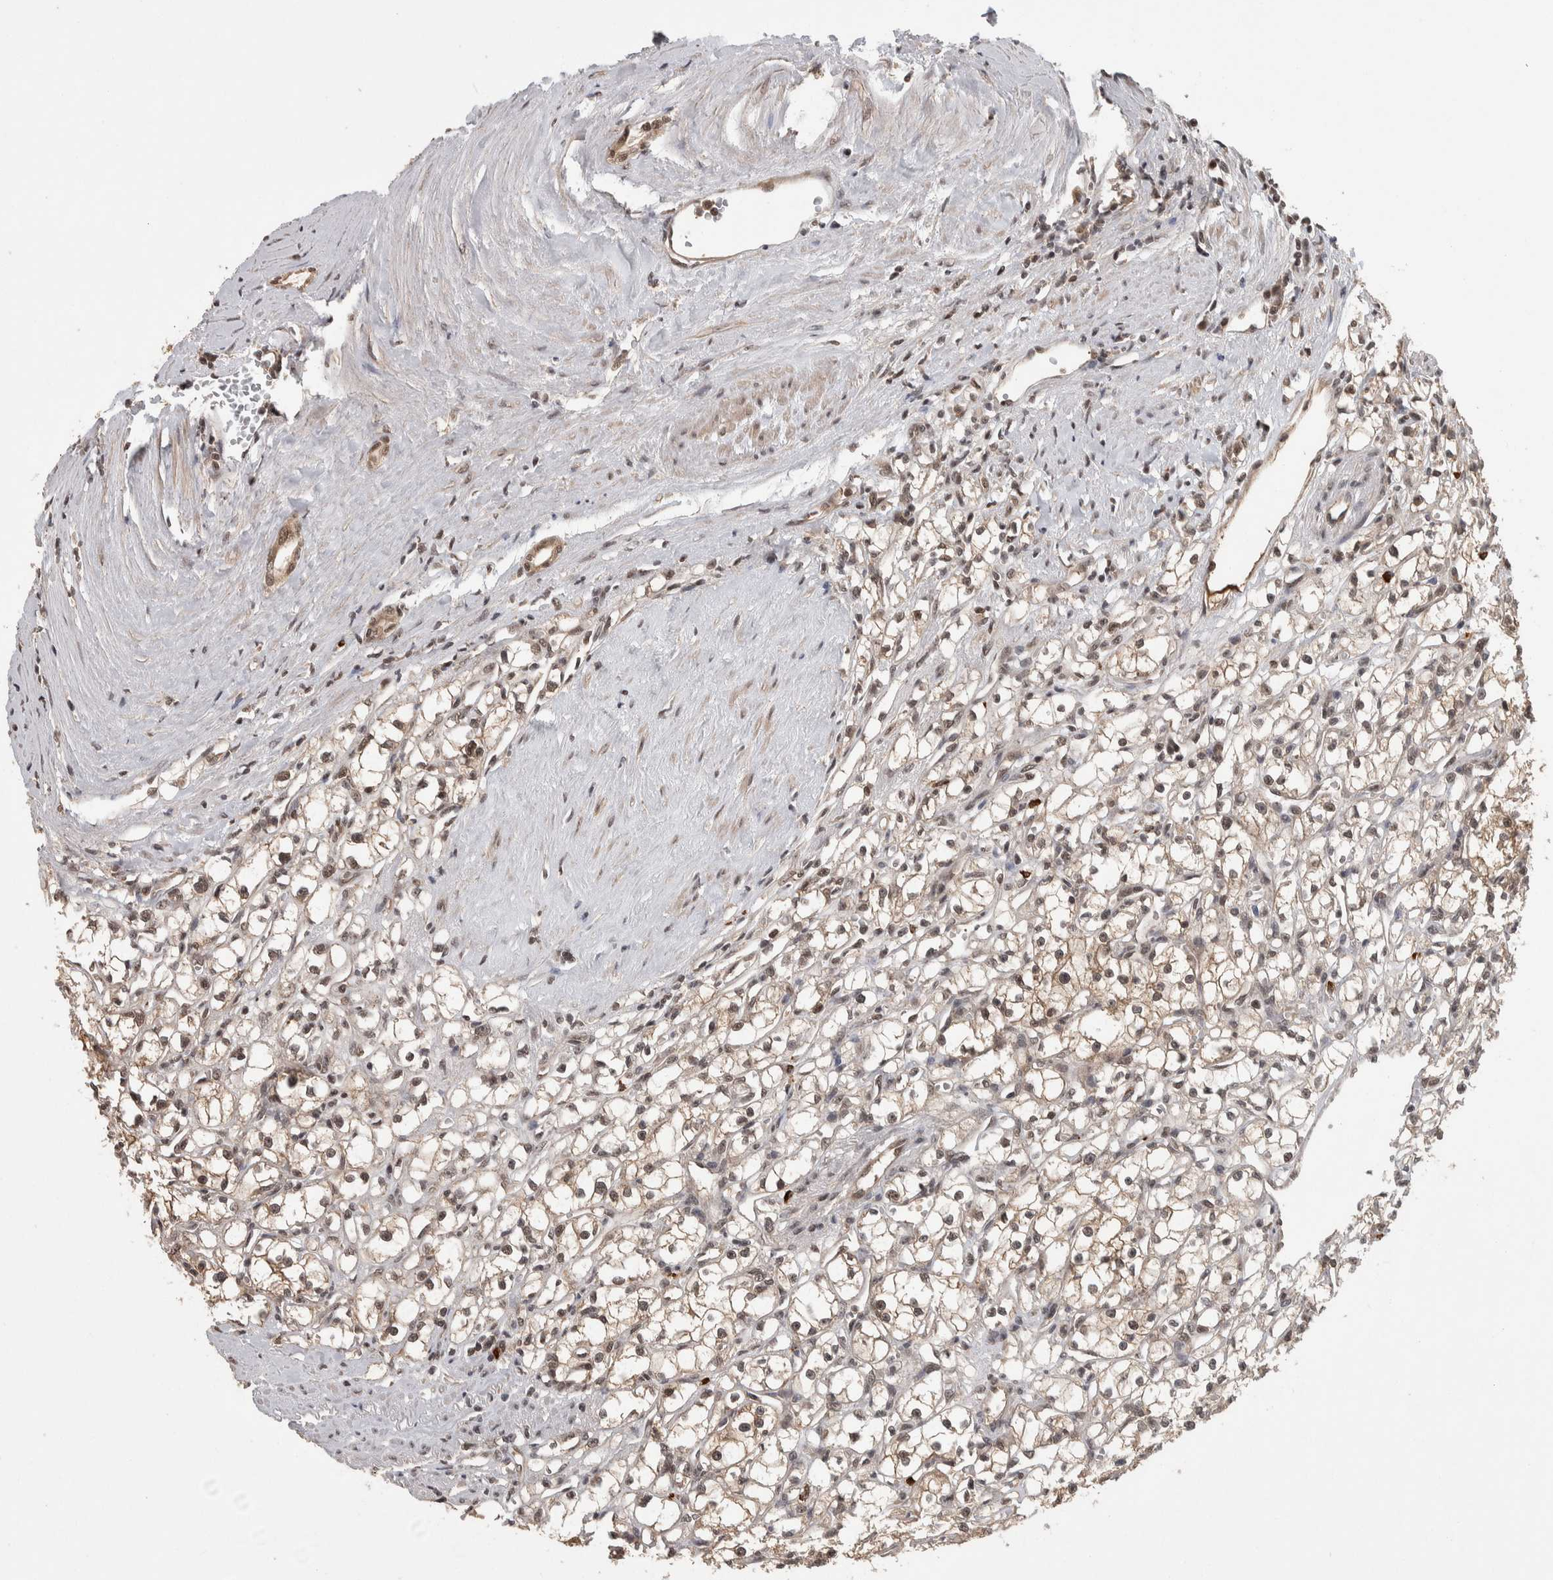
{"staining": {"intensity": "moderate", "quantity": ">75%", "location": "nuclear"}, "tissue": "renal cancer", "cell_type": "Tumor cells", "image_type": "cancer", "snomed": [{"axis": "morphology", "description": "Adenocarcinoma, NOS"}, {"axis": "topography", "description": "Kidney"}], "caption": "Human renal cancer stained for a protein (brown) reveals moderate nuclear positive positivity in about >75% of tumor cells.", "gene": "ZNF592", "patient": {"sex": "male", "age": 56}}